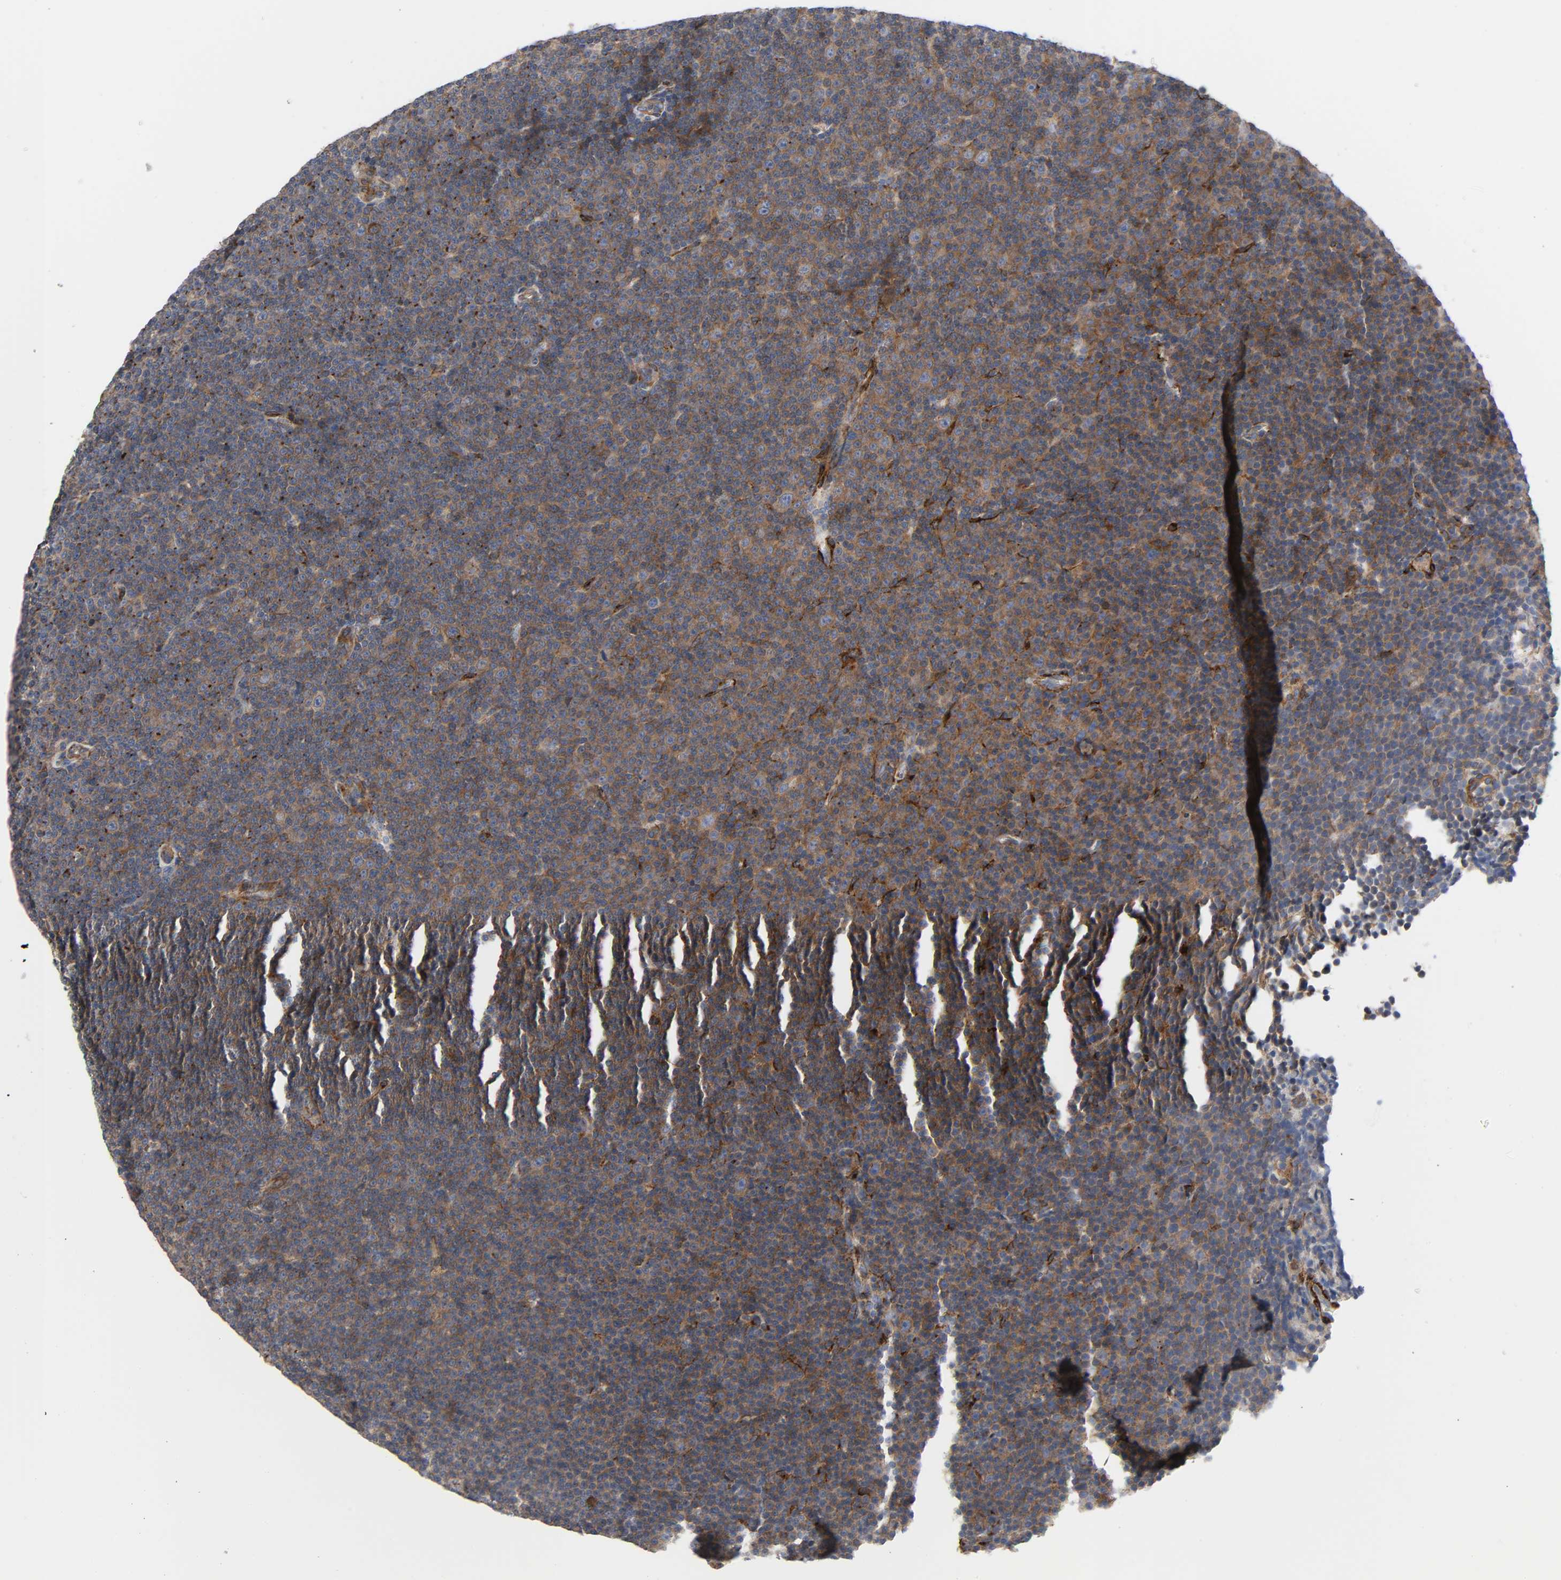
{"staining": {"intensity": "moderate", "quantity": ">75%", "location": "cytoplasmic/membranous"}, "tissue": "lymphoma", "cell_type": "Tumor cells", "image_type": "cancer", "snomed": [{"axis": "morphology", "description": "Malignant lymphoma, non-Hodgkin's type, Low grade"}, {"axis": "topography", "description": "Lymph node"}], "caption": "Human lymphoma stained with a brown dye demonstrates moderate cytoplasmic/membranous positive positivity in about >75% of tumor cells.", "gene": "ARHGAP1", "patient": {"sex": "female", "age": 67}}